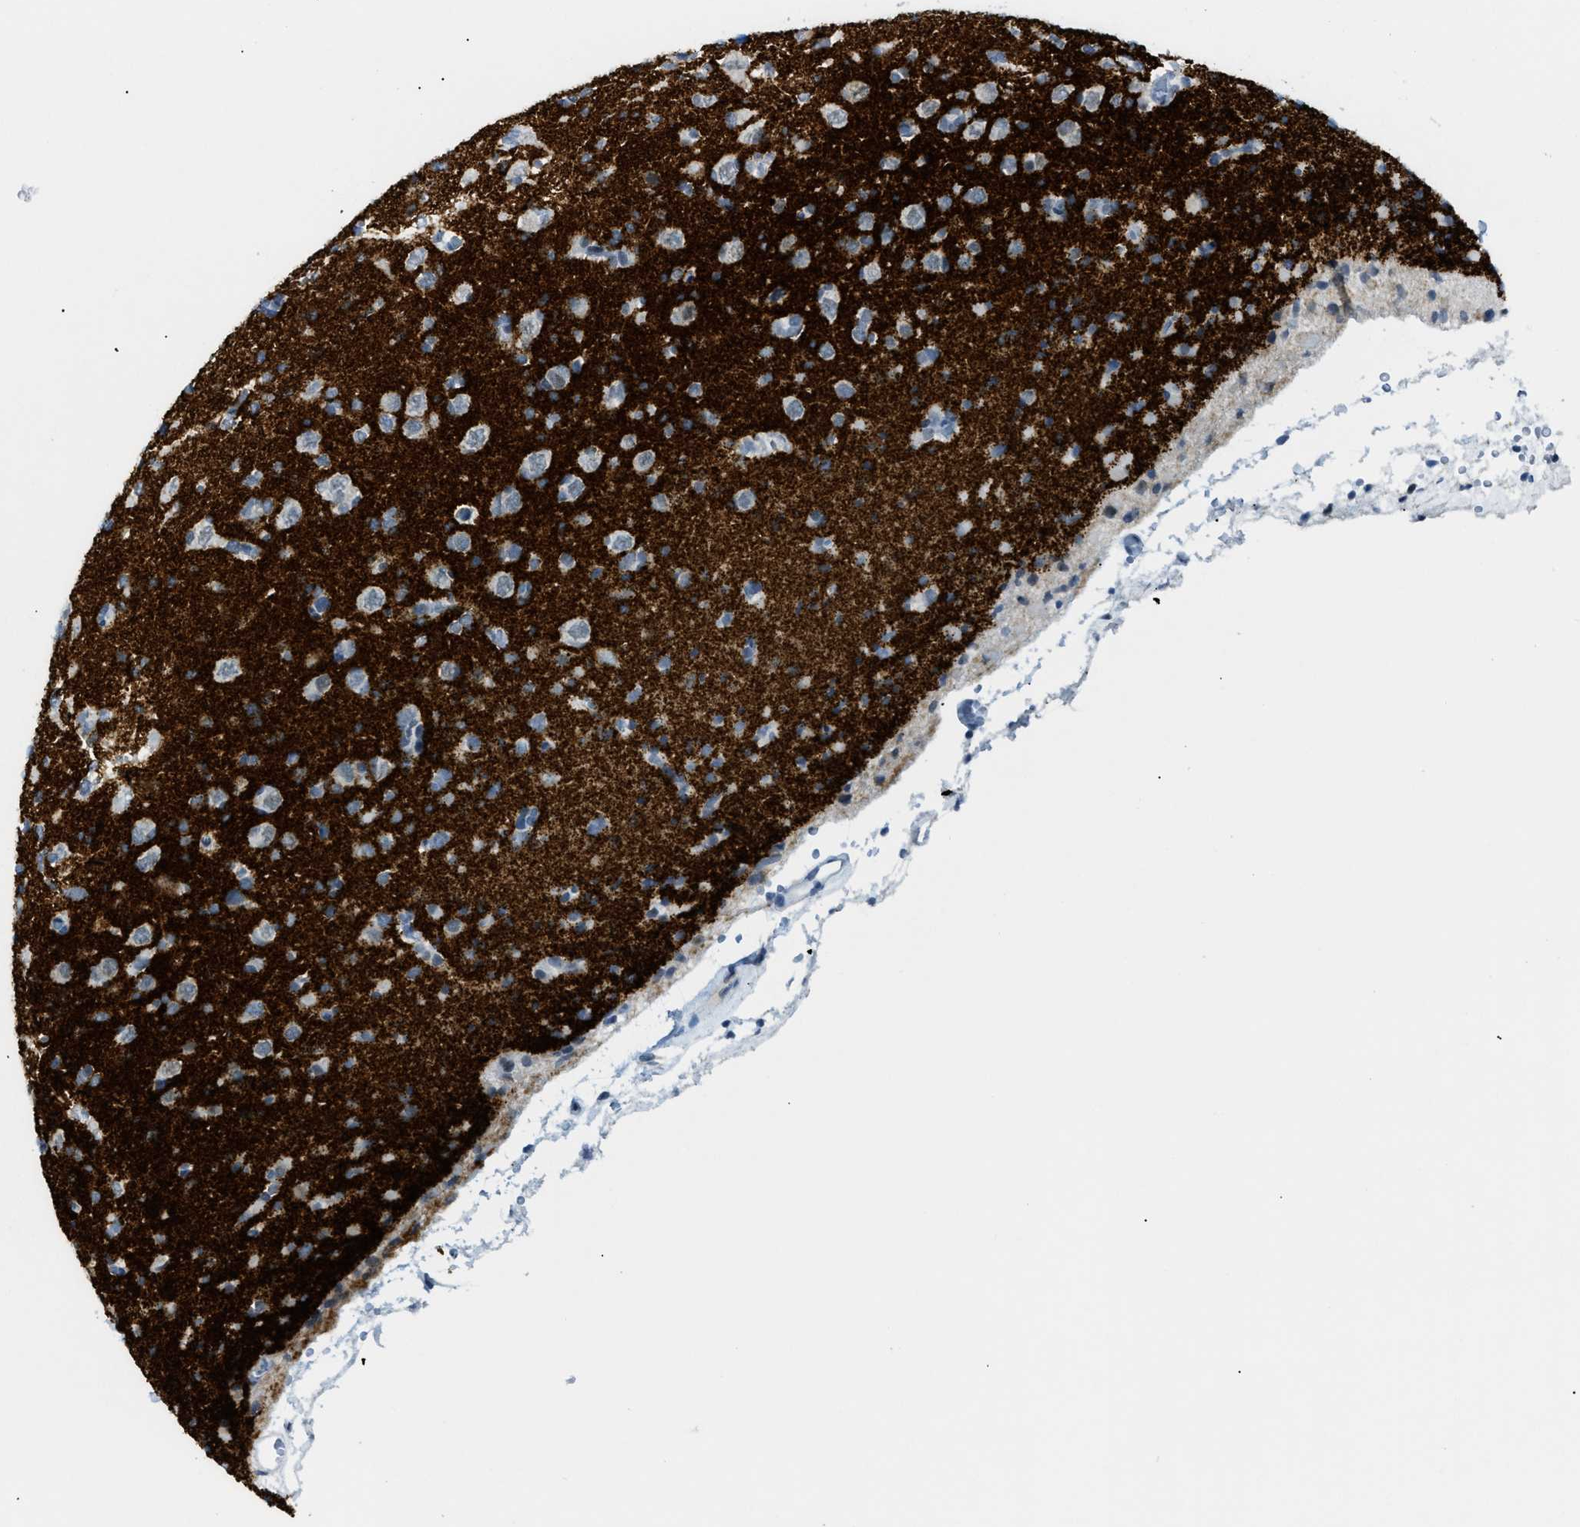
{"staining": {"intensity": "negative", "quantity": "none", "location": "none"}, "tissue": "glioma", "cell_type": "Tumor cells", "image_type": "cancer", "snomed": [{"axis": "morphology", "description": "Glioma, malignant, Low grade"}, {"axis": "topography", "description": "Brain"}], "caption": "Image shows no significant protein positivity in tumor cells of glioma. The staining was performed using DAB (3,3'-diaminobenzidine) to visualize the protein expression in brown, while the nuclei were stained in blue with hematoxylin (Magnification: 20x).", "gene": "MED1", "patient": {"sex": "female", "age": 22}}